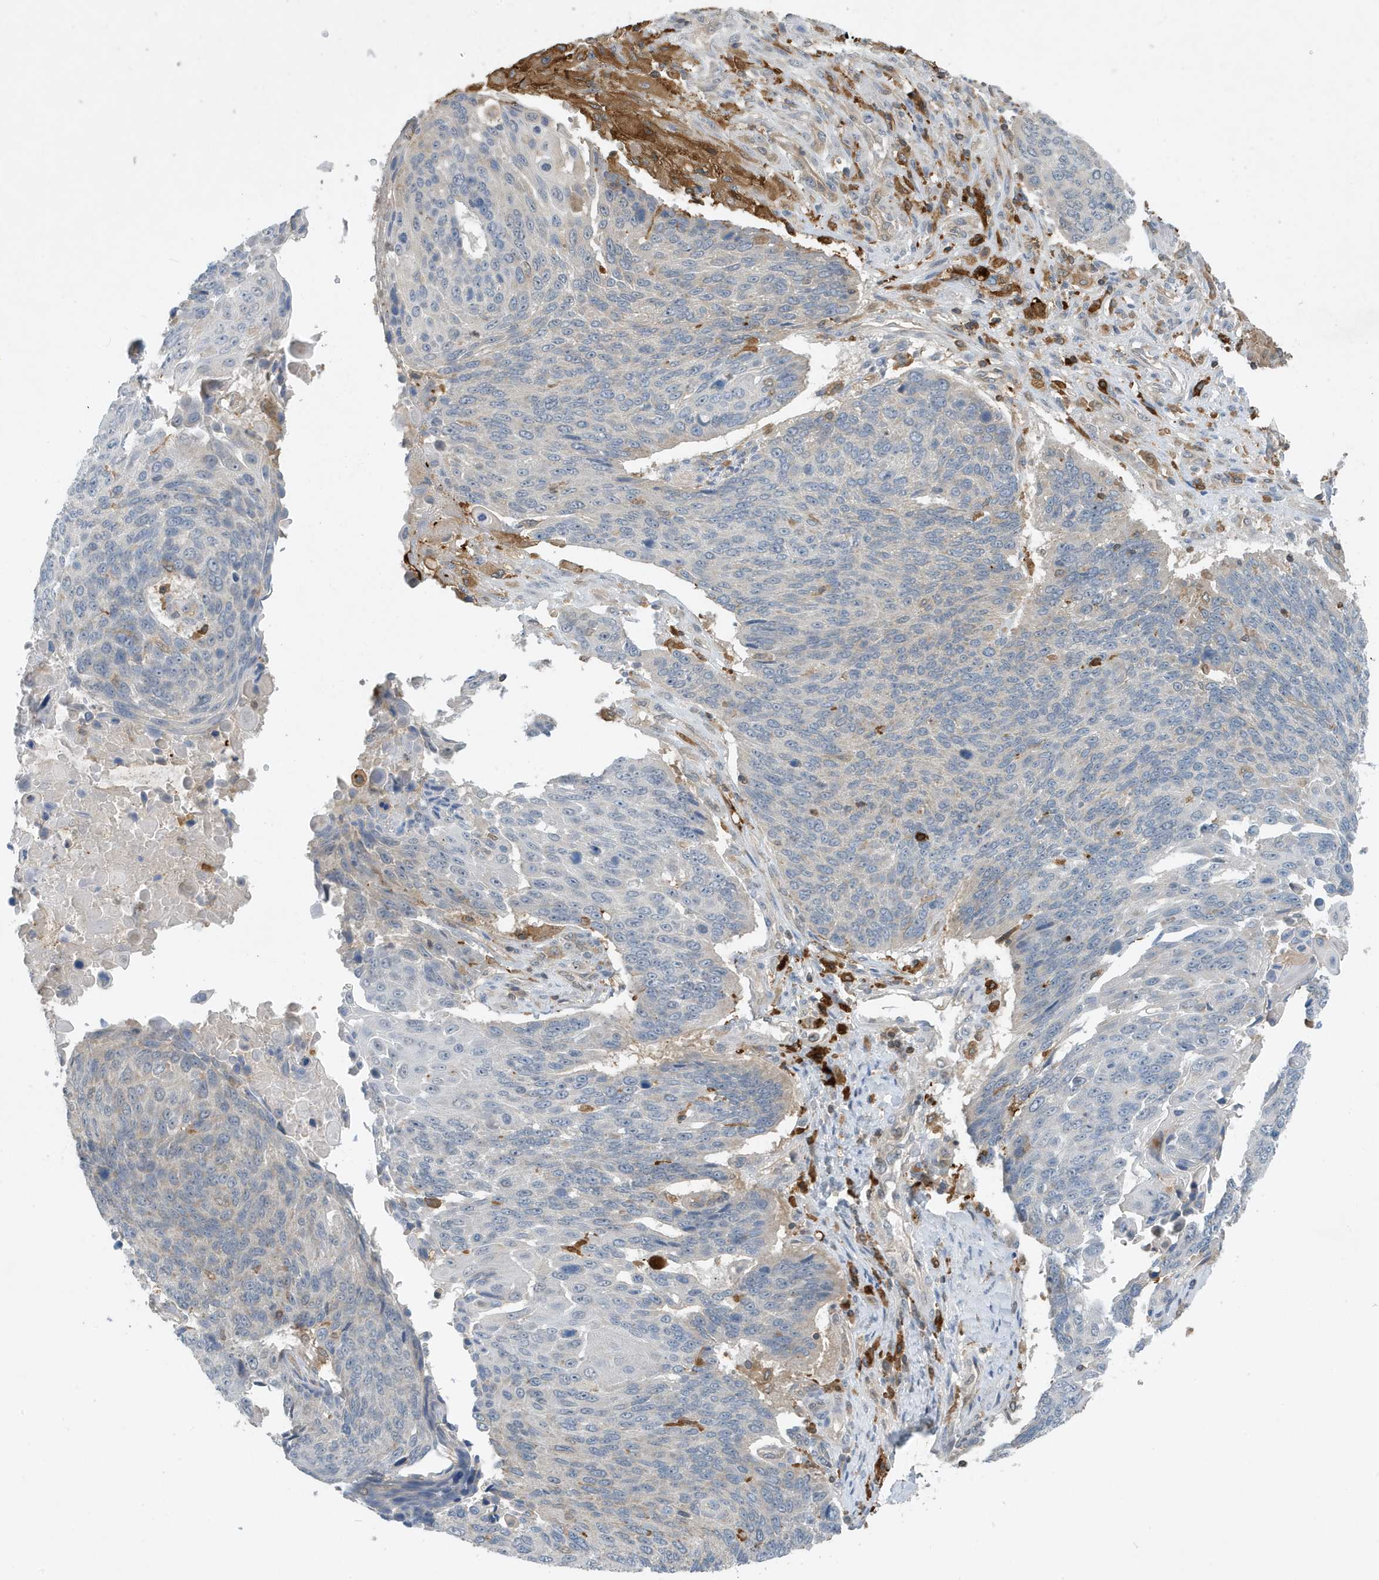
{"staining": {"intensity": "negative", "quantity": "none", "location": "none"}, "tissue": "lung cancer", "cell_type": "Tumor cells", "image_type": "cancer", "snomed": [{"axis": "morphology", "description": "Squamous cell carcinoma, NOS"}, {"axis": "topography", "description": "Lung"}], "caption": "Lung cancer (squamous cell carcinoma) stained for a protein using IHC displays no expression tumor cells.", "gene": "NSUN3", "patient": {"sex": "male", "age": 66}}